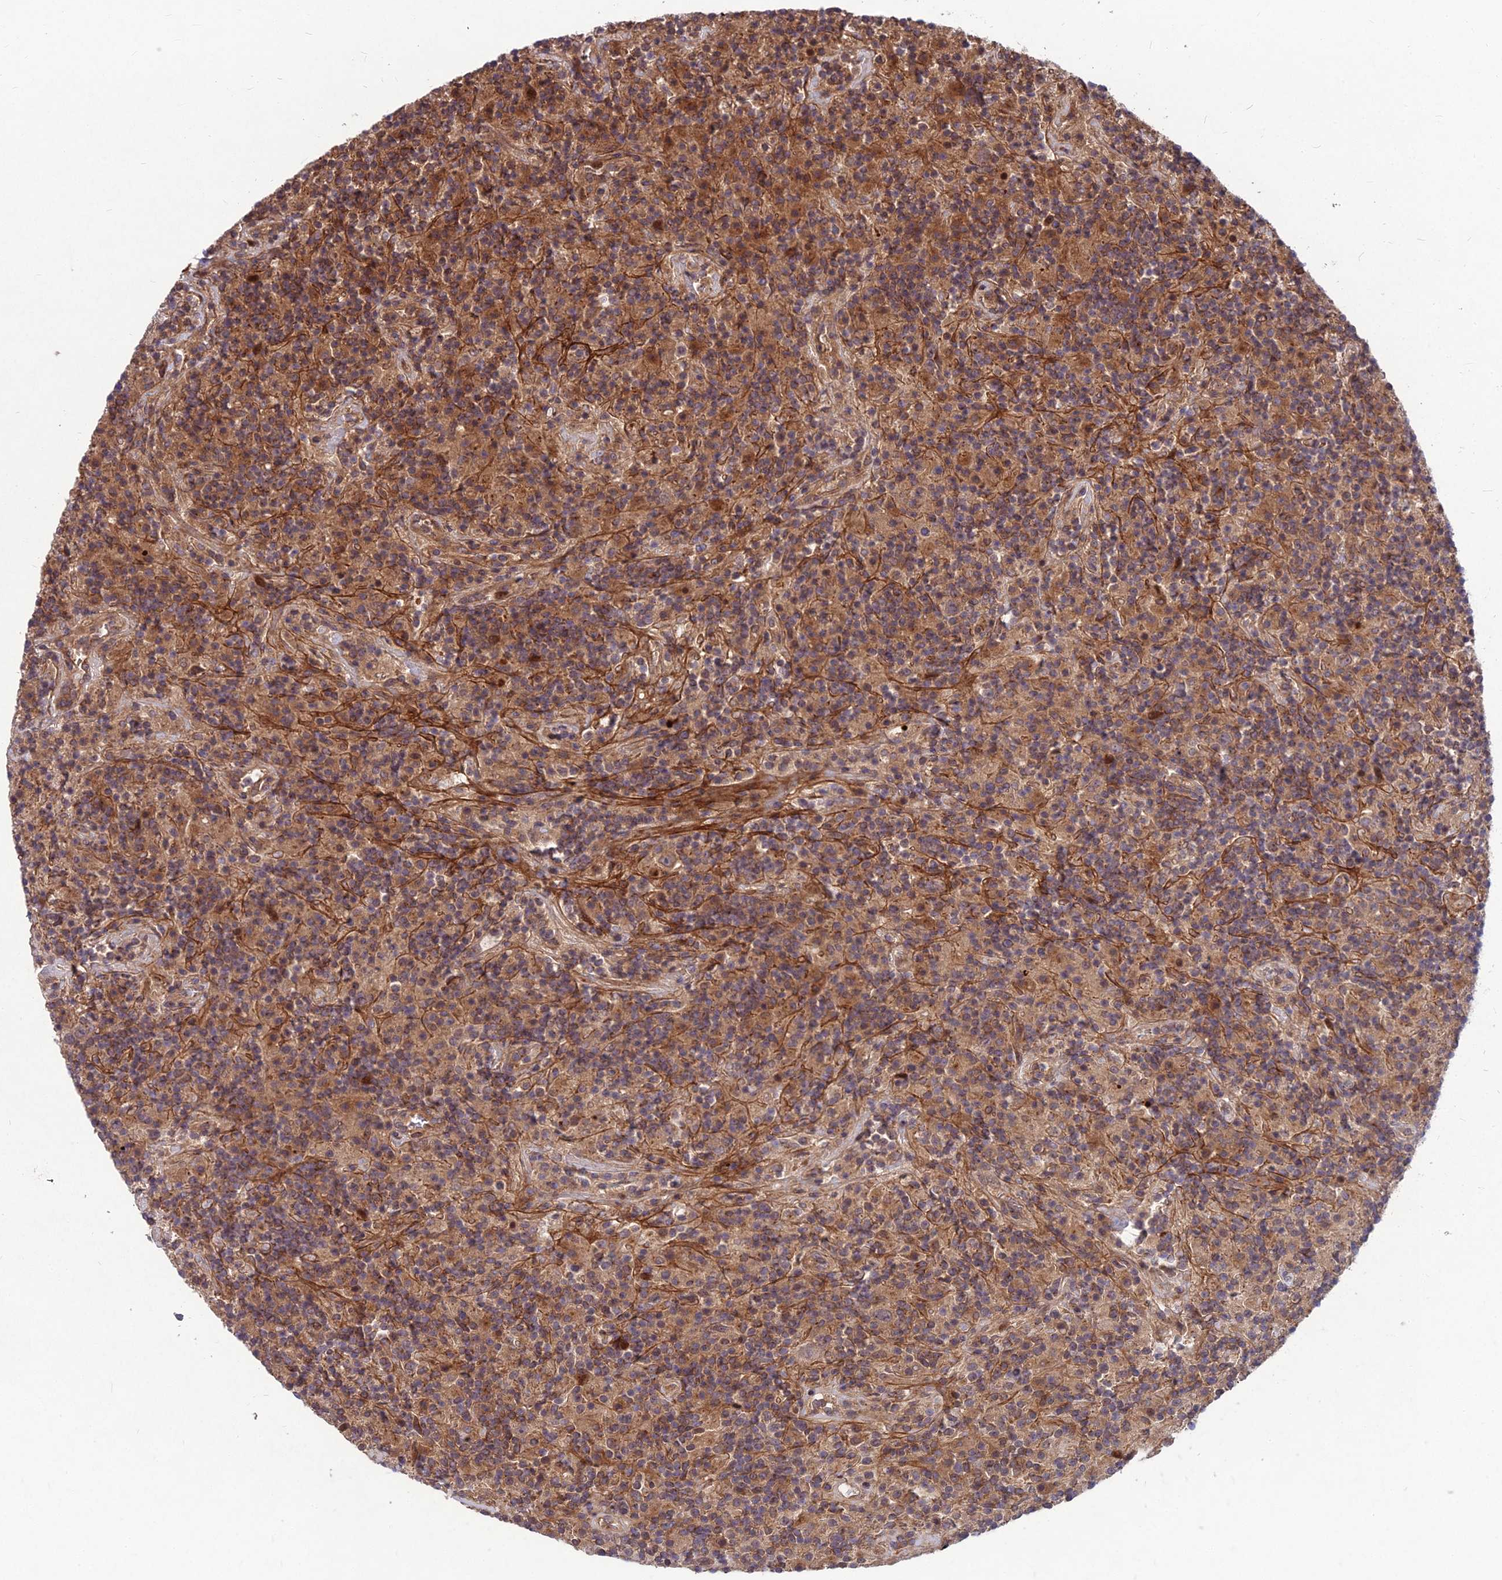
{"staining": {"intensity": "weak", "quantity": ">75%", "location": "cytoplasmic/membranous"}, "tissue": "lymphoma", "cell_type": "Tumor cells", "image_type": "cancer", "snomed": [{"axis": "morphology", "description": "Hodgkin's disease, NOS"}, {"axis": "topography", "description": "Lymph node"}], "caption": "Hodgkin's disease stained for a protein (brown) reveals weak cytoplasmic/membranous positive staining in about >75% of tumor cells.", "gene": "MFSD8", "patient": {"sex": "male", "age": 70}}